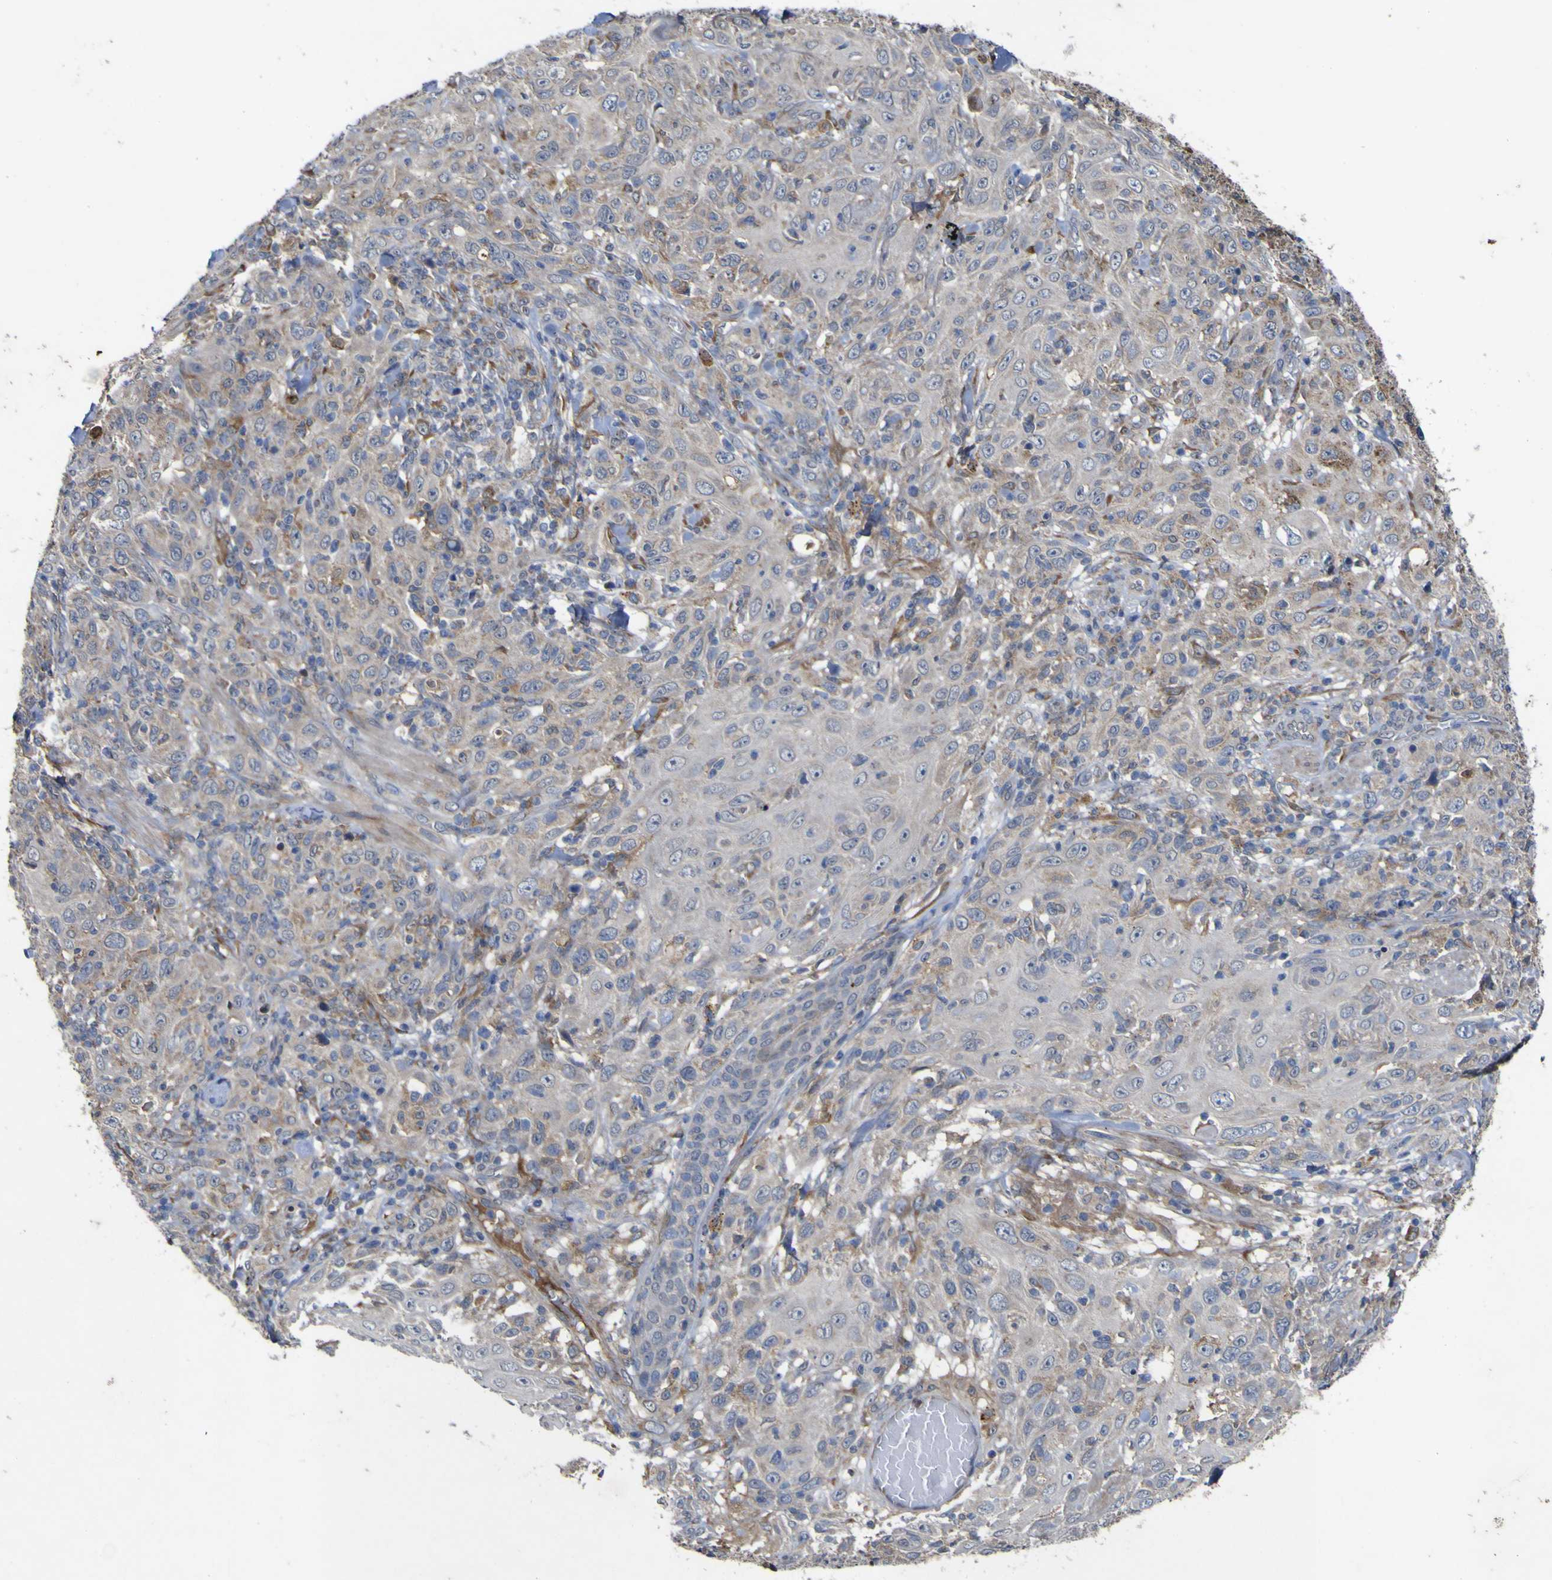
{"staining": {"intensity": "weak", "quantity": "<25%", "location": "cytoplasmic/membranous"}, "tissue": "skin cancer", "cell_type": "Tumor cells", "image_type": "cancer", "snomed": [{"axis": "morphology", "description": "Squamous cell carcinoma, NOS"}, {"axis": "topography", "description": "Skin"}], "caption": "IHC photomicrograph of neoplastic tissue: skin squamous cell carcinoma stained with DAB (3,3'-diaminobenzidine) shows no significant protein positivity in tumor cells.", "gene": "IRAK2", "patient": {"sex": "female", "age": 88}}